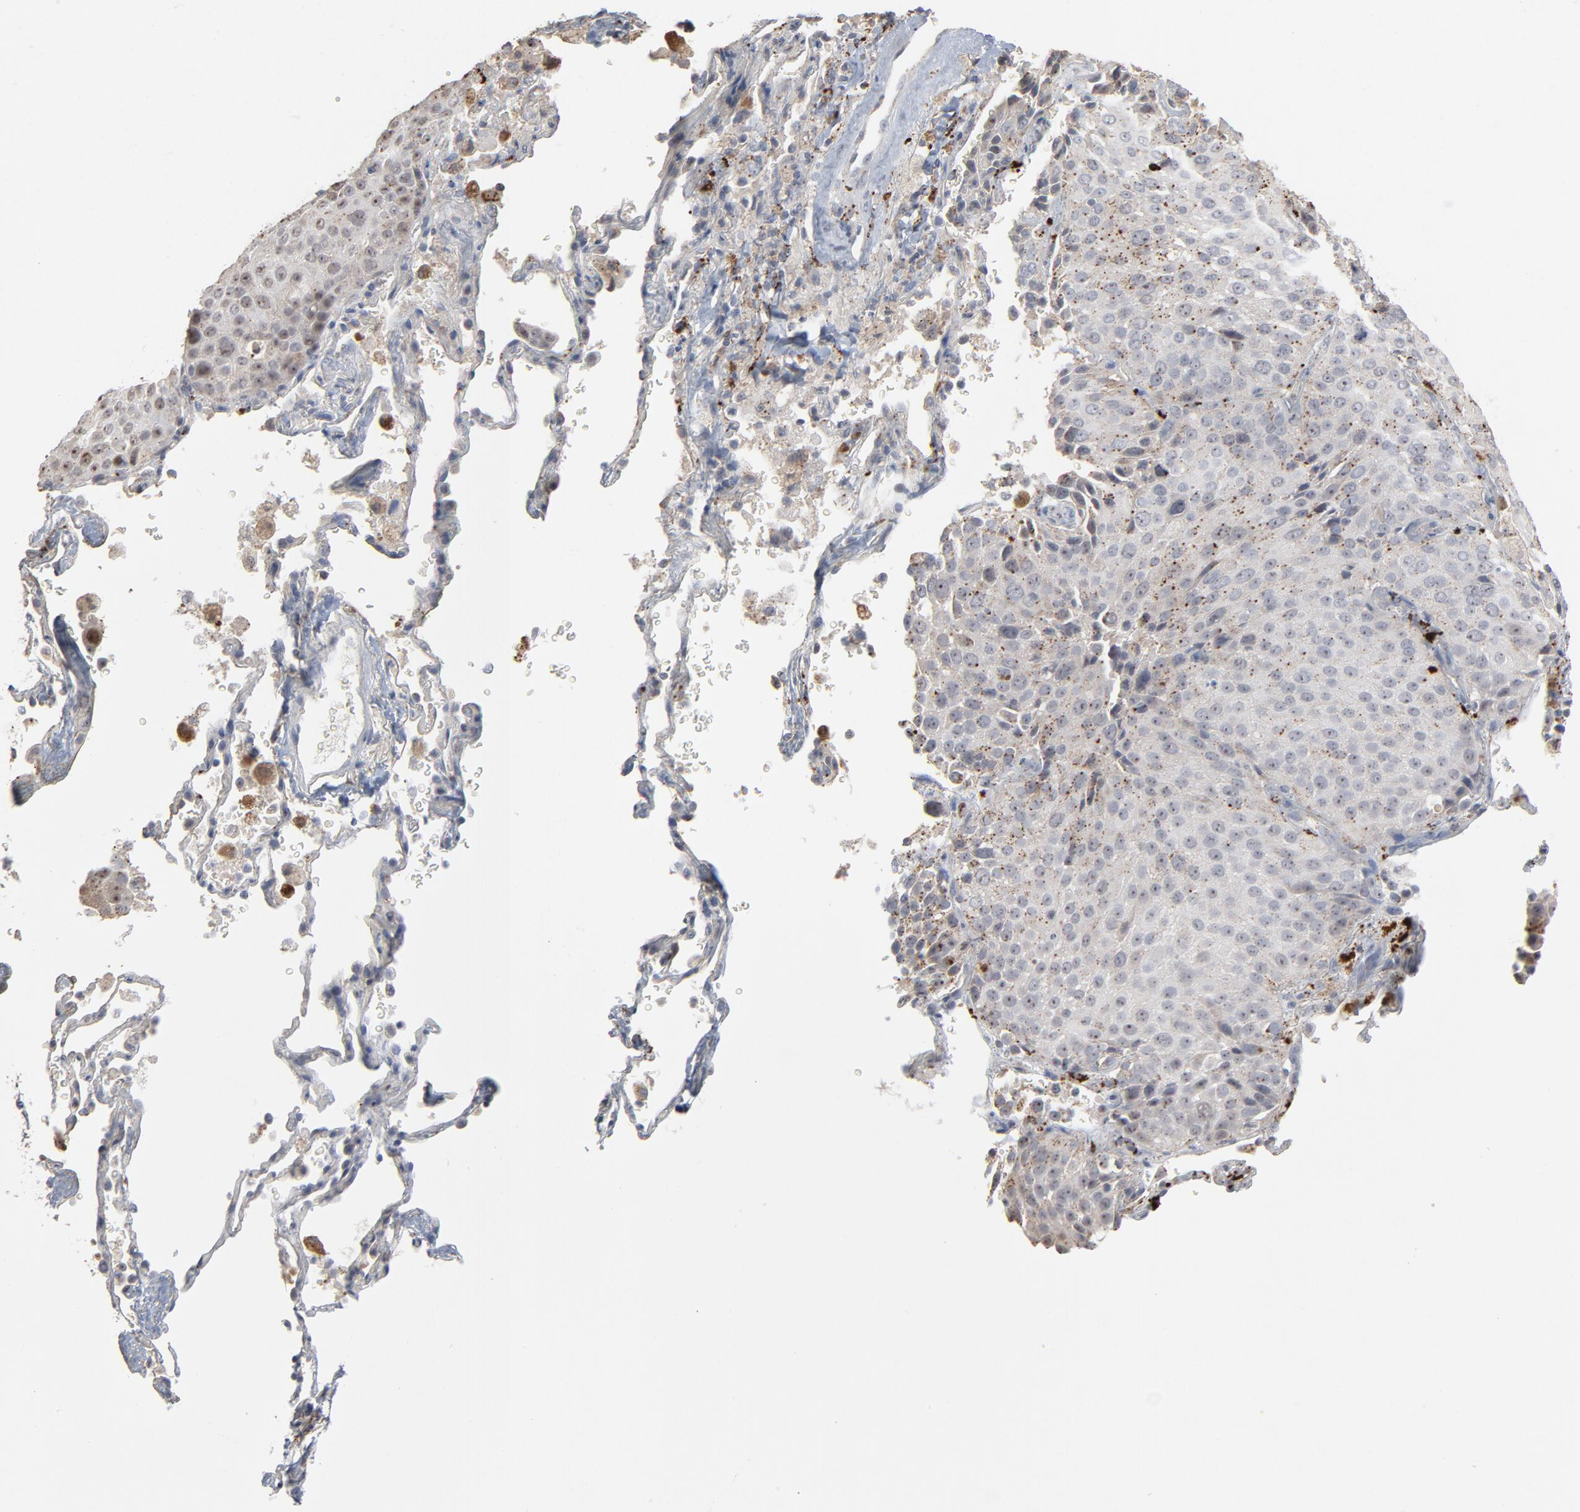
{"staining": {"intensity": "negative", "quantity": "none", "location": "none"}, "tissue": "lung cancer", "cell_type": "Tumor cells", "image_type": "cancer", "snomed": [{"axis": "morphology", "description": "Squamous cell carcinoma, NOS"}, {"axis": "topography", "description": "Lung"}], "caption": "Tumor cells are negative for protein expression in human squamous cell carcinoma (lung). The staining was performed using DAB (3,3'-diaminobenzidine) to visualize the protein expression in brown, while the nuclei were stained in blue with hematoxylin (Magnification: 20x).", "gene": "POMT2", "patient": {"sex": "male", "age": 54}}